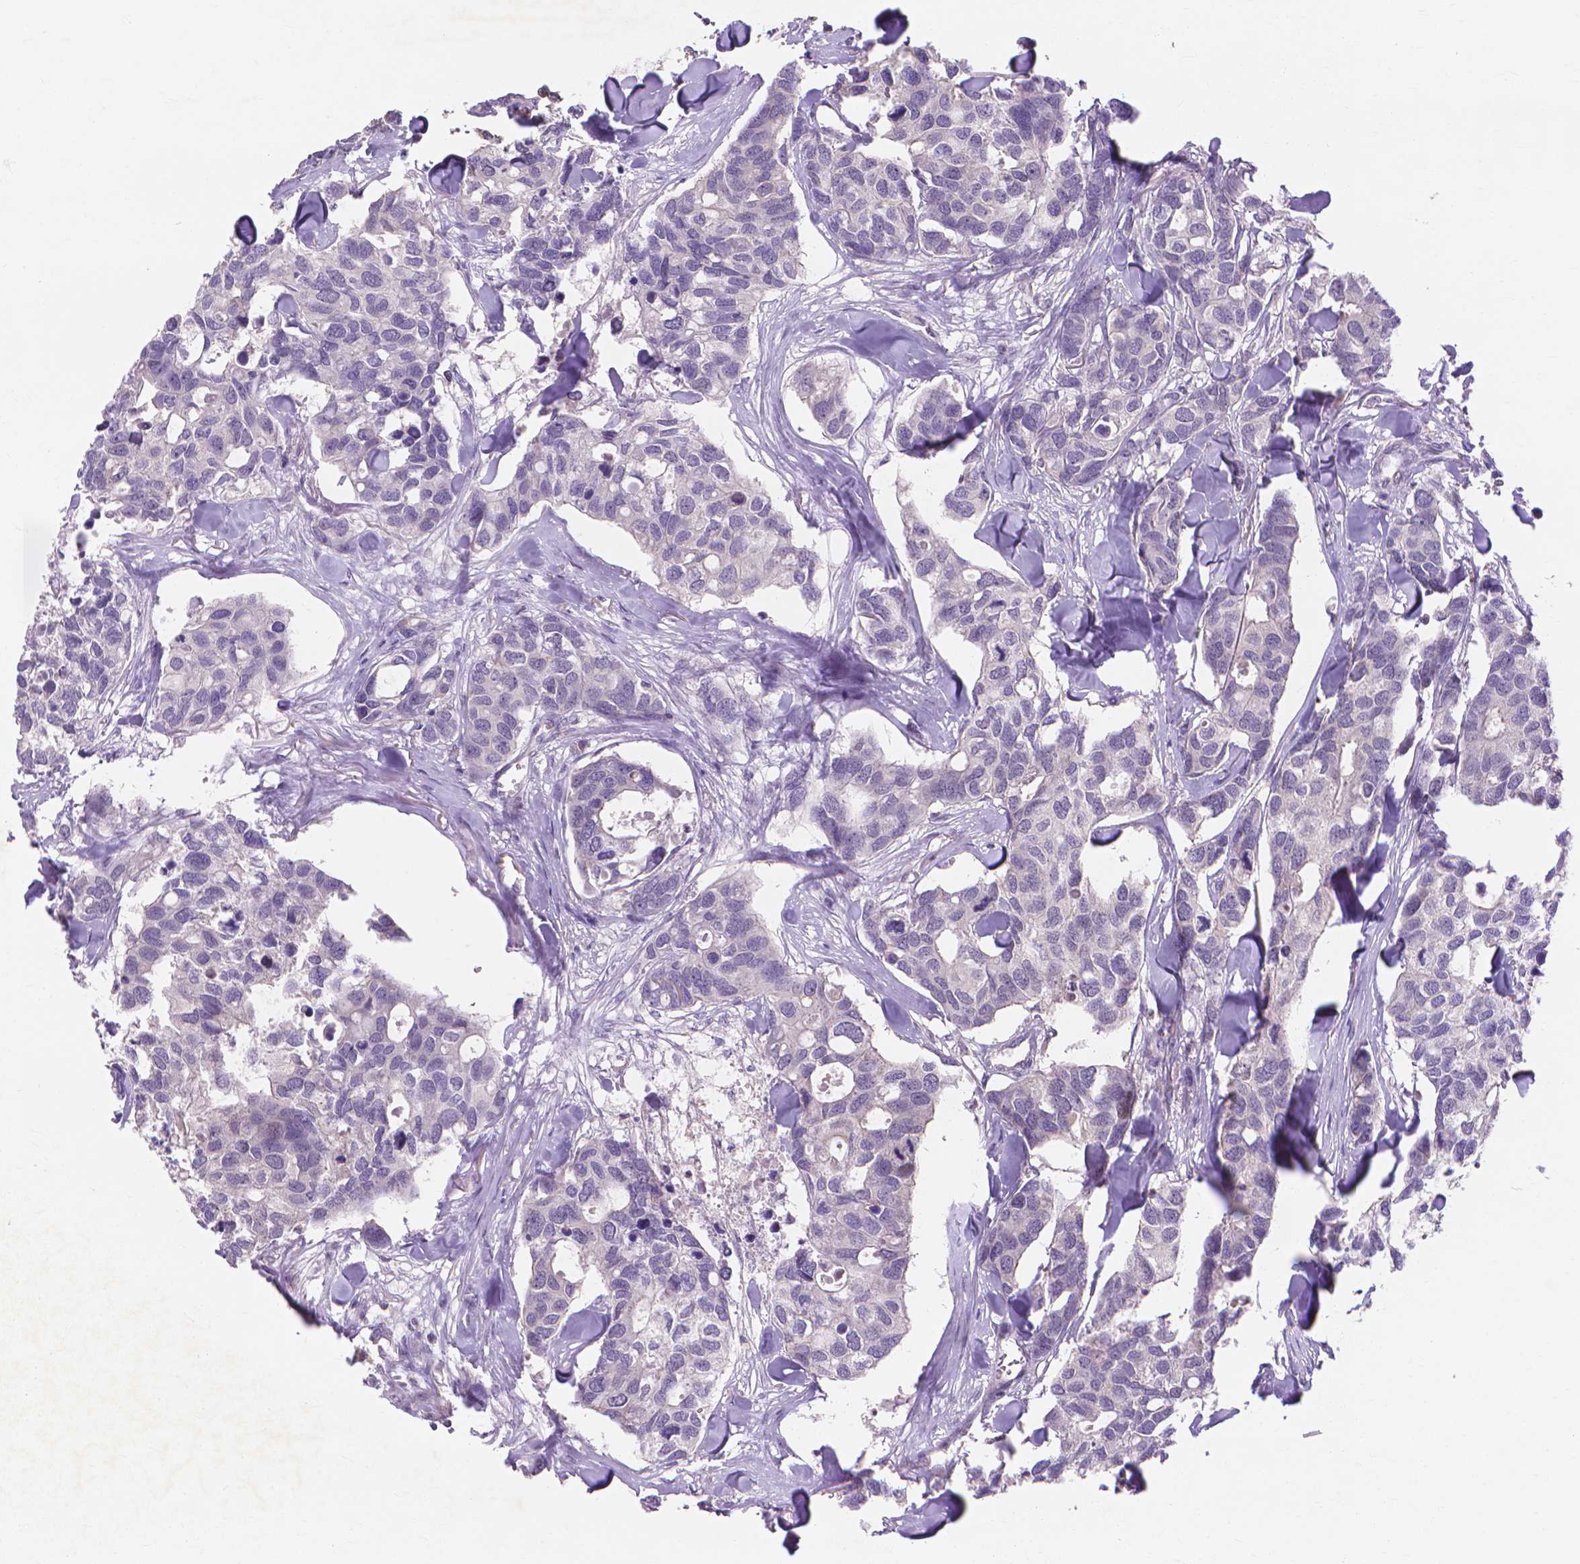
{"staining": {"intensity": "negative", "quantity": "none", "location": "none"}, "tissue": "breast cancer", "cell_type": "Tumor cells", "image_type": "cancer", "snomed": [{"axis": "morphology", "description": "Duct carcinoma"}, {"axis": "topography", "description": "Breast"}], "caption": "There is no significant positivity in tumor cells of breast cancer (intraductal carcinoma).", "gene": "PRDM13", "patient": {"sex": "female", "age": 83}}